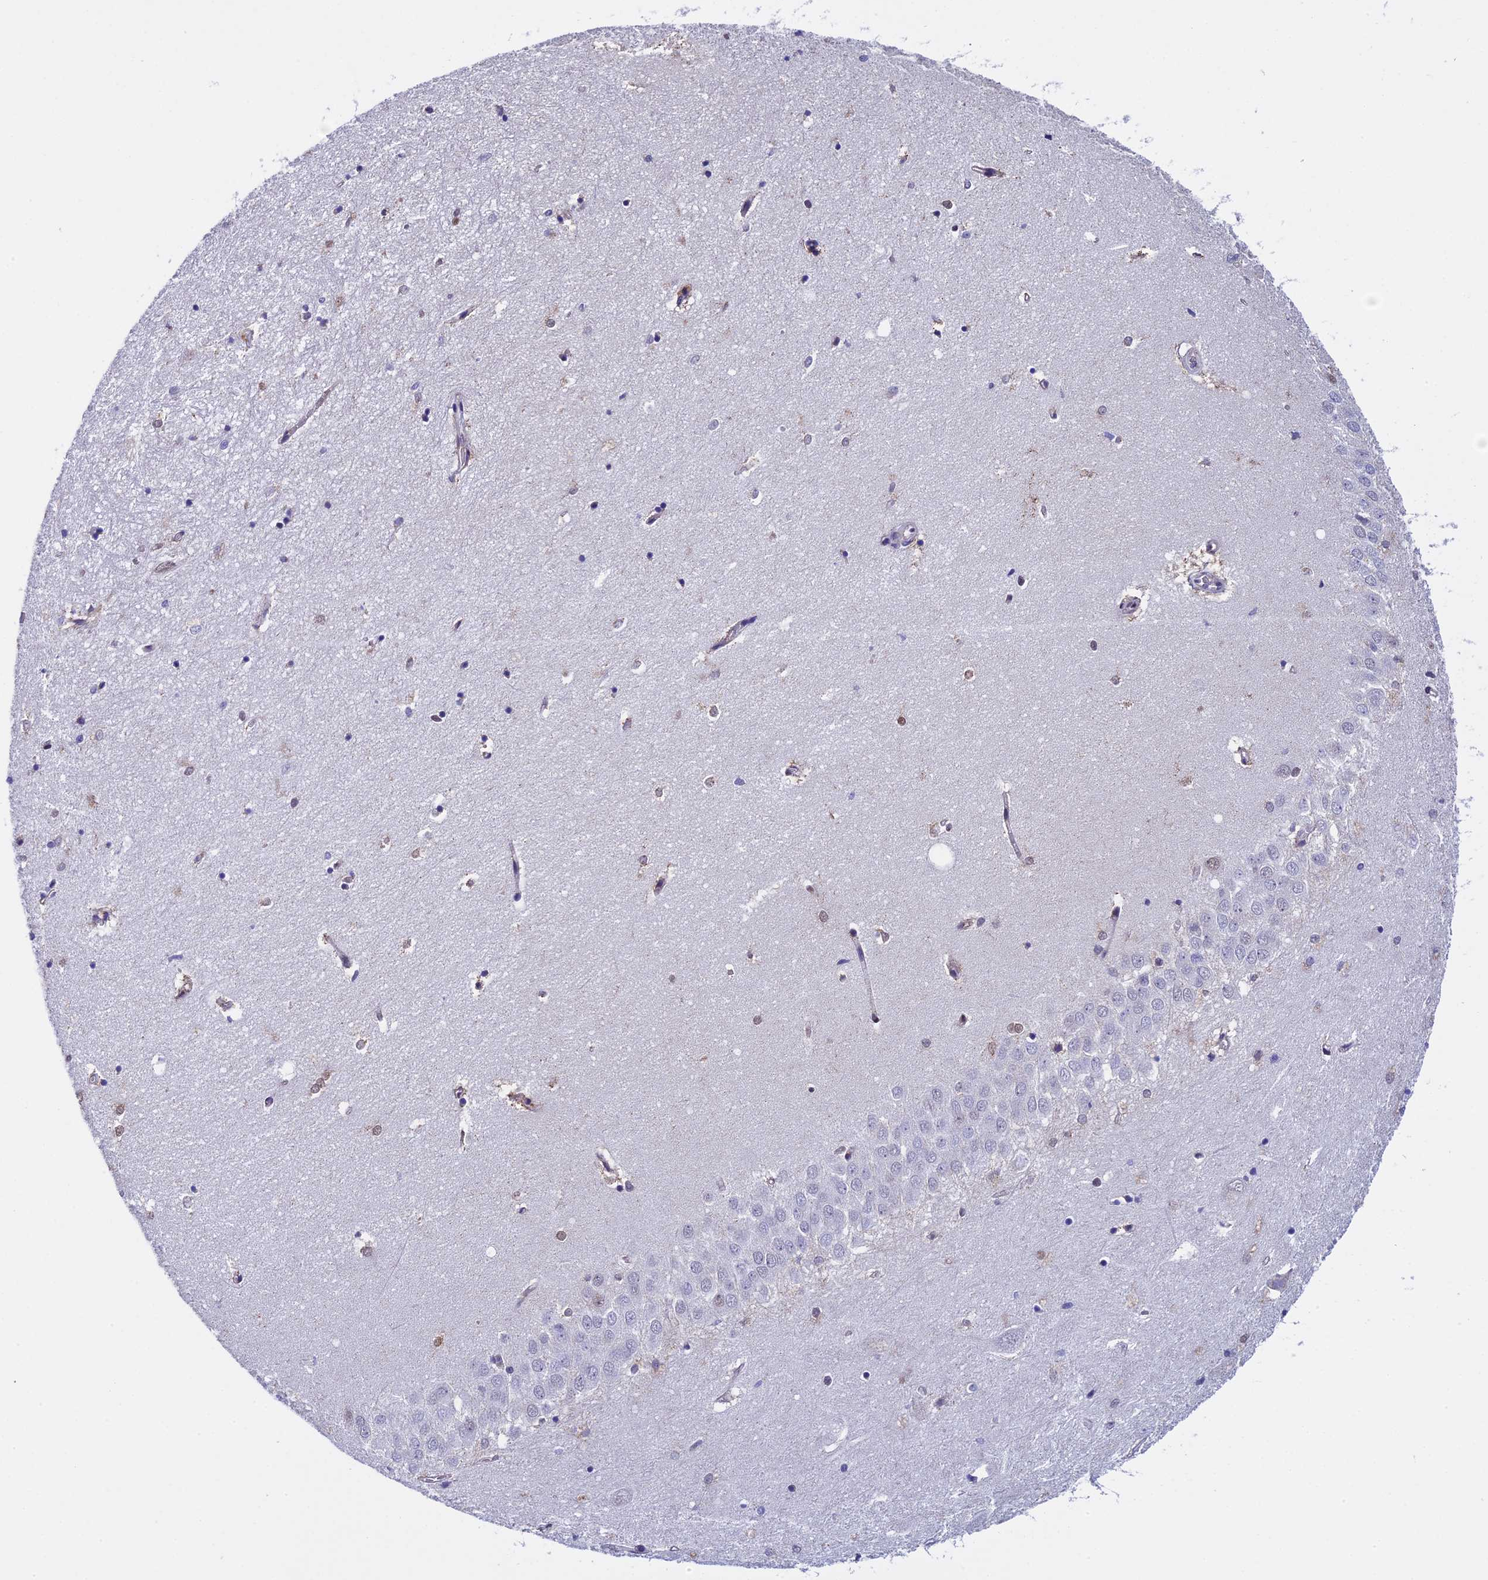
{"staining": {"intensity": "moderate", "quantity": "<25%", "location": "nuclear"}, "tissue": "hippocampus", "cell_type": "Glial cells", "image_type": "normal", "snomed": [{"axis": "morphology", "description": "Normal tissue, NOS"}, {"axis": "topography", "description": "Hippocampus"}], "caption": "Benign hippocampus shows moderate nuclear positivity in approximately <25% of glial cells.", "gene": "SLC9A5", "patient": {"sex": "female", "age": 64}}